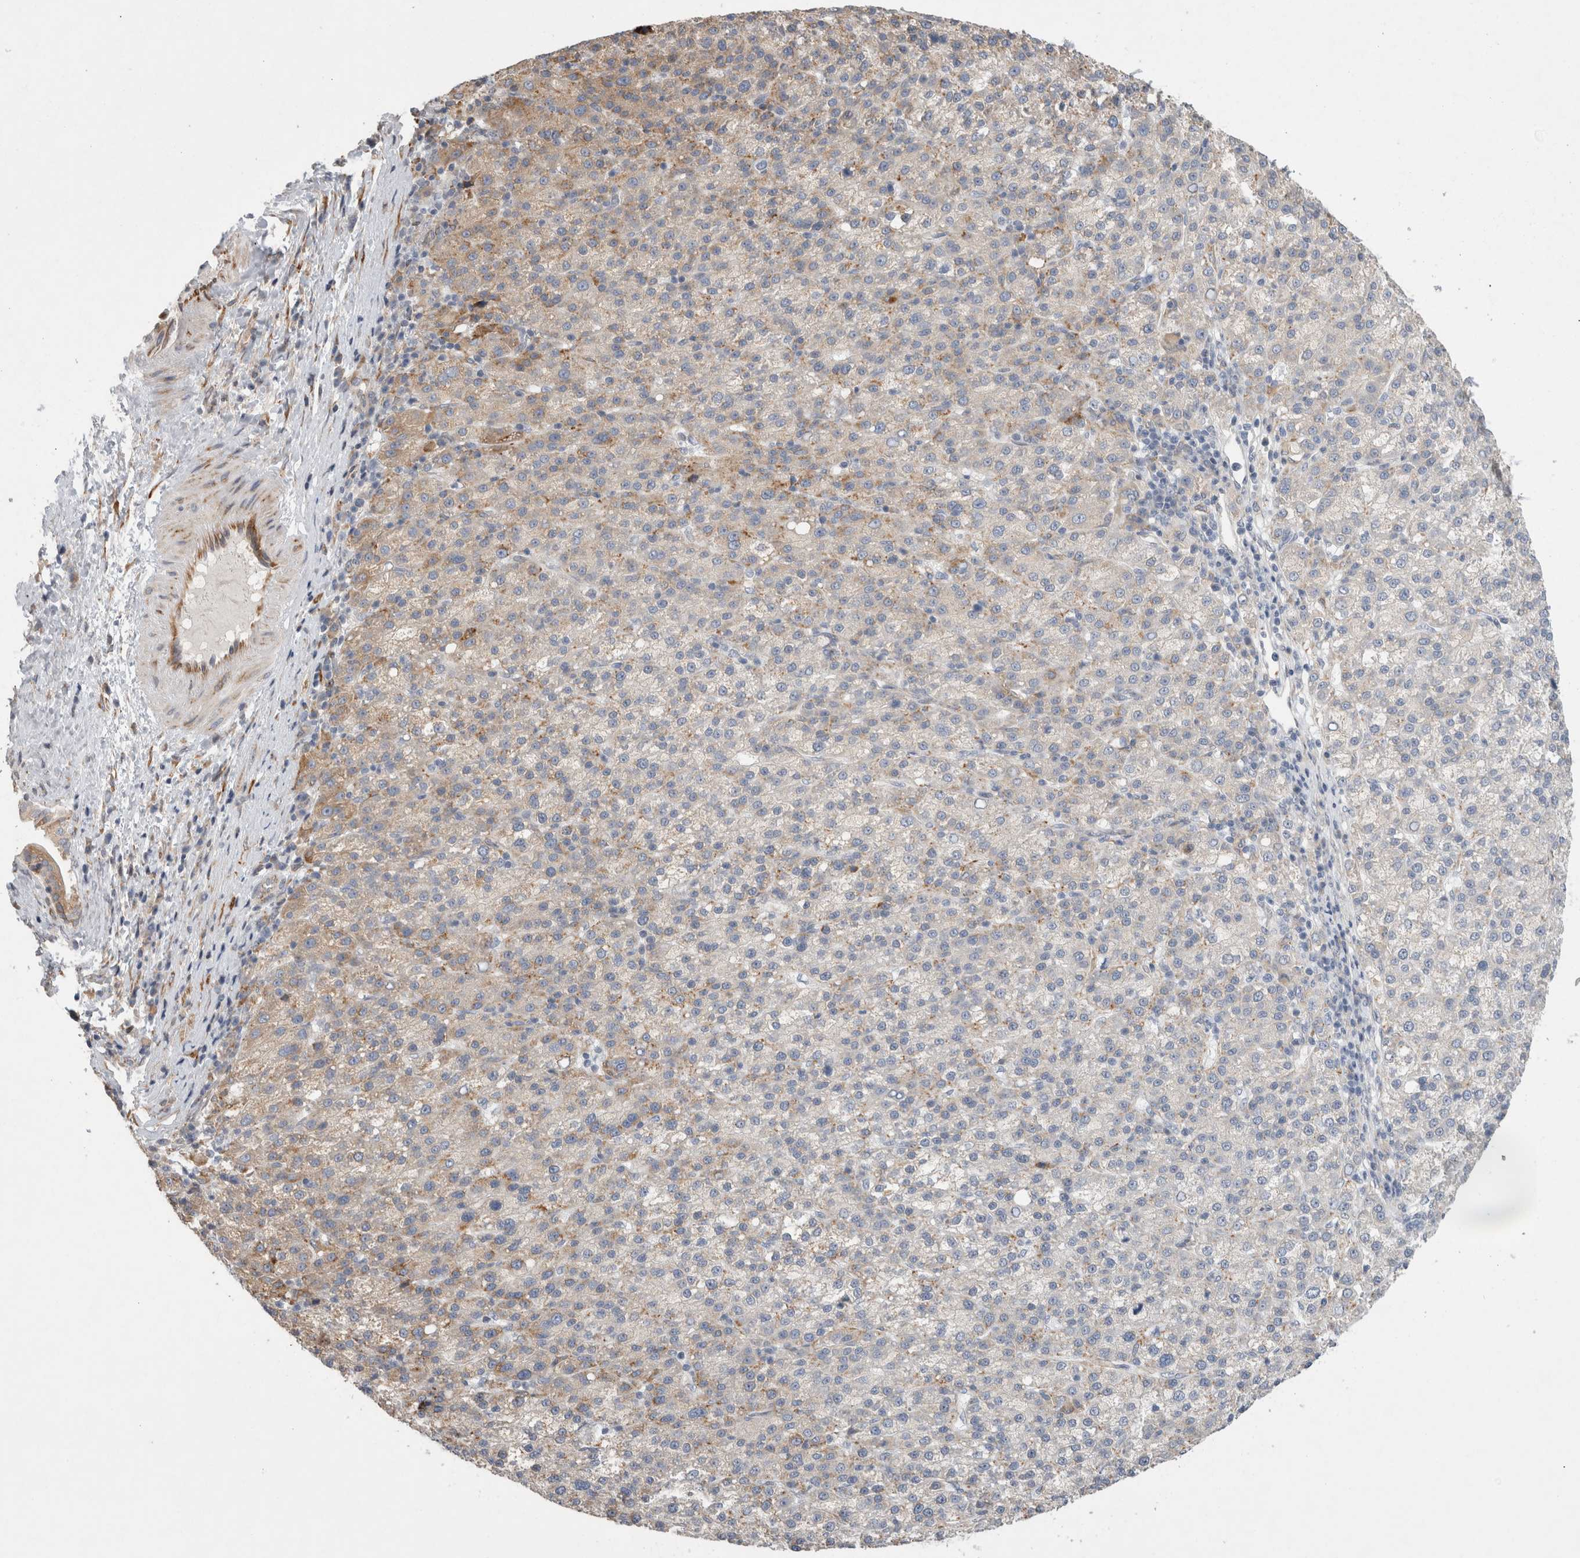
{"staining": {"intensity": "weak", "quantity": "<25%", "location": "cytoplasmic/membranous"}, "tissue": "liver cancer", "cell_type": "Tumor cells", "image_type": "cancer", "snomed": [{"axis": "morphology", "description": "Carcinoma, Hepatocellular, NOS"}, {"axis": "topography", "description": "Liver"}], "caption": "Immunohistochemistry histopathology image of human liver cancer stained for a protein (brown), which reveals no staining in tumor cells. (DAB (3,3'-diaminobenzidine) immunohistochemistry (IHC) visualized using brightfield microscopy, high magnification).", "gene": "TRMT9B", "patient": {"sex": "female", "age": 58}}